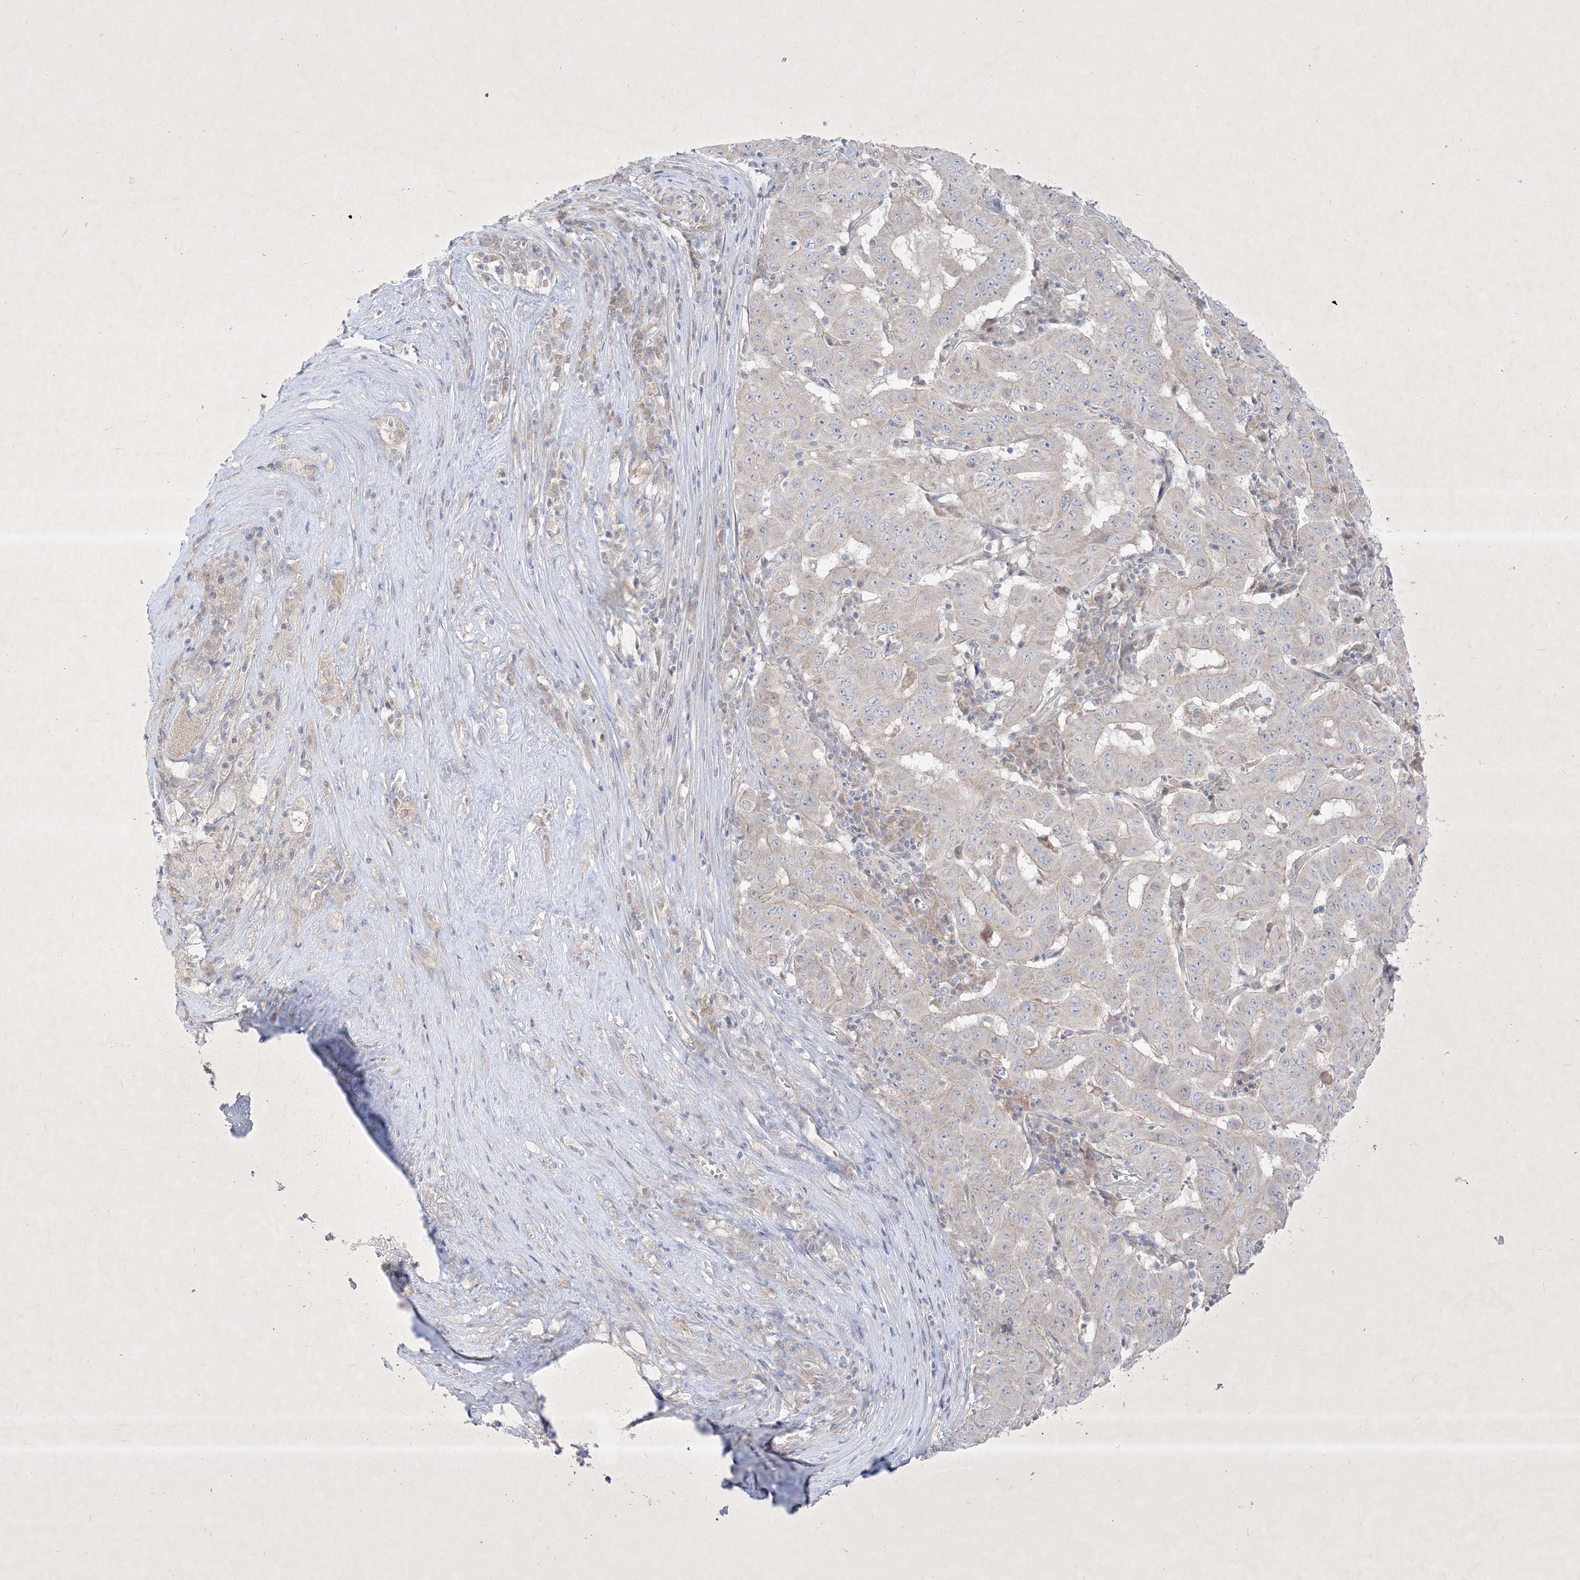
{"staining": {"intensity": "negative", "quantity": "none", "location": "none"}, "tissue": "pancreatic cancer", "cell_type": "Tumor cells", "image_type": "cancer", "snomed": [{"axis": "morphology", "description": "Adenocarcinoma, NOS"}, {"axis": "topography", "description": "Pancreas"}], "caption": "Immunohistochemistry image of human pancreatic adenocarcinoma stained for a protein (brown), which exhibits no expression in tumor cells. (Brightfield microscopy of DAB (3,3'-diaminobenzidine) IHC at high magnification).", "gene": "PLEKHA3", "patient": {"sex": "male", "age": 63}}